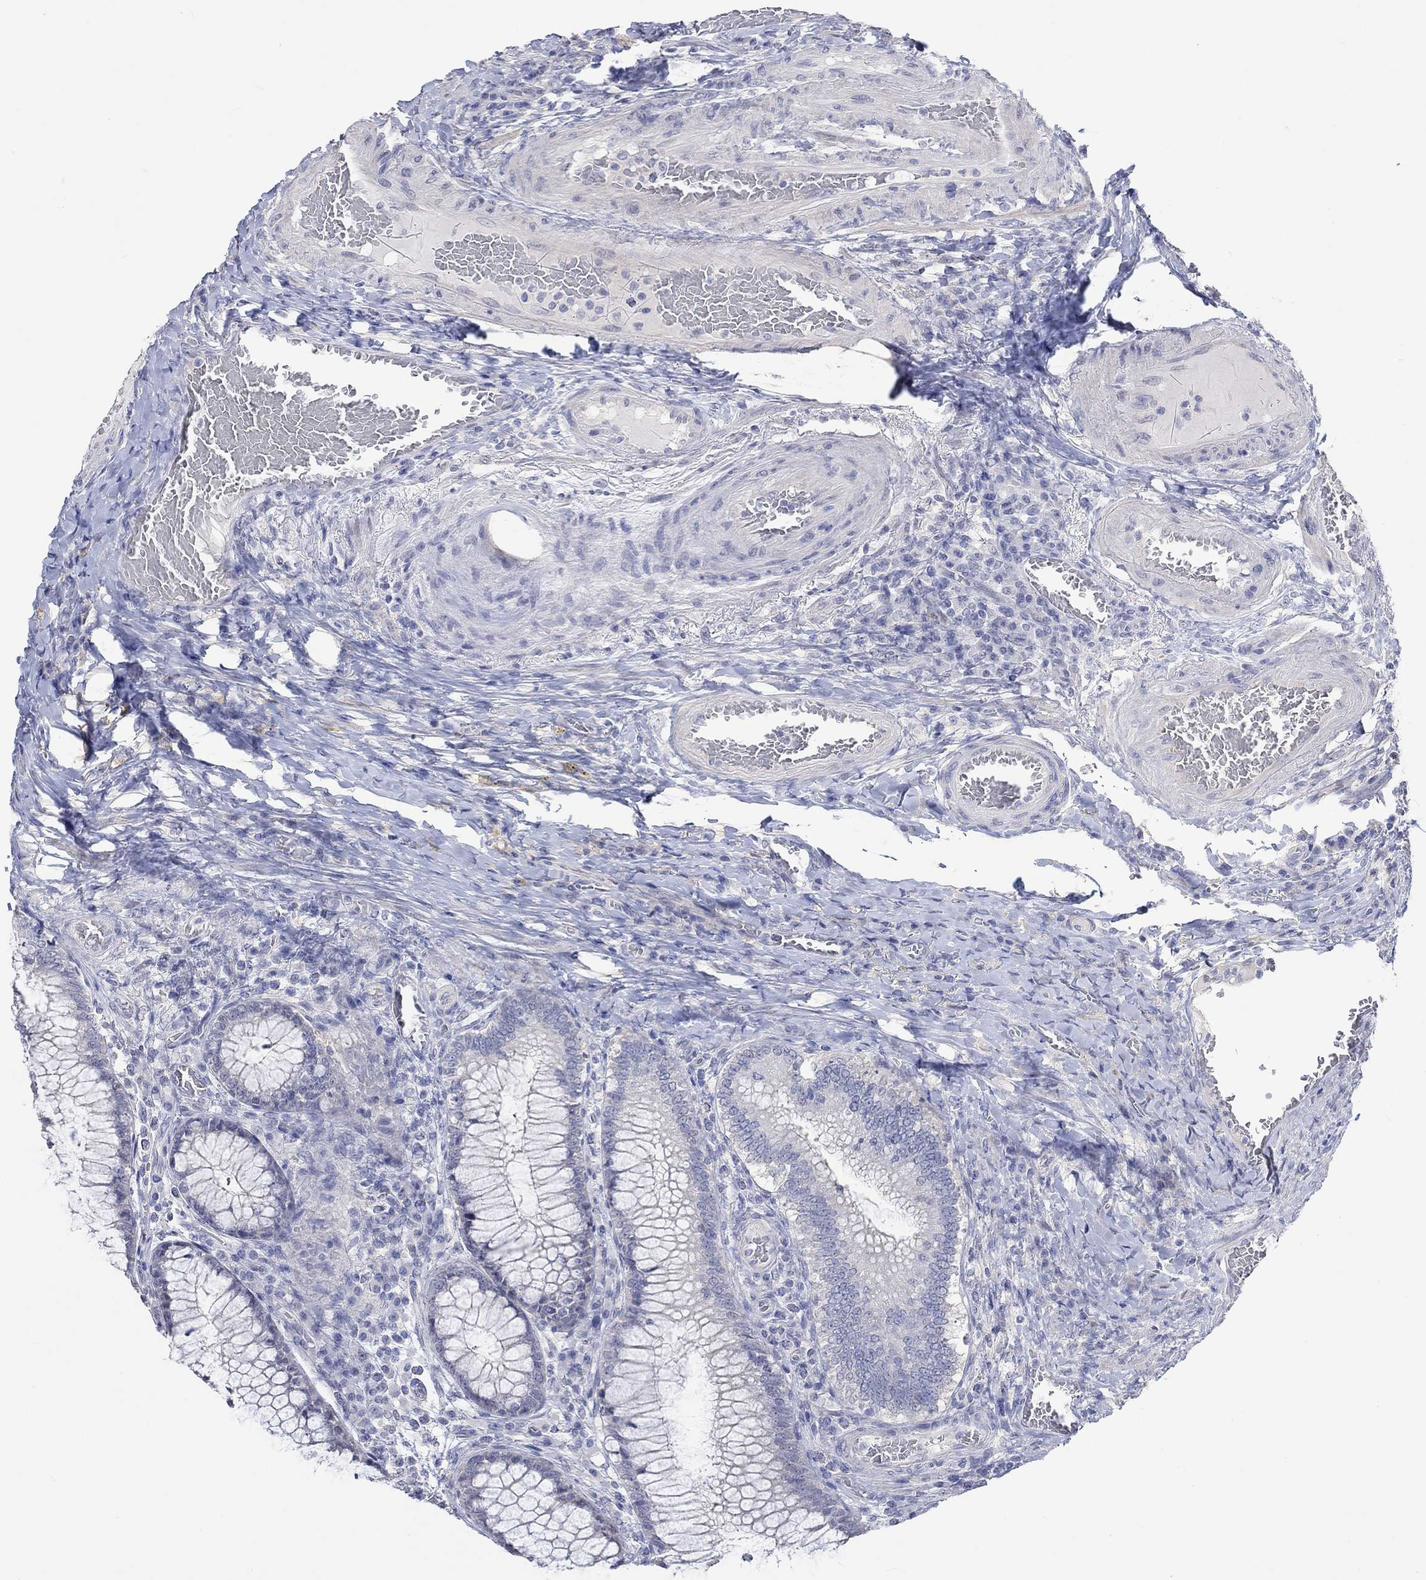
{"staining": {"intensity": "negative", "quantity": "none", "location": "none"}, "tissue": "colorectal cancer", "cell_type": "Tumor cells", "image_type": "cancer", "snomed": [{"axis": "morphology", "description": "Adenocarcinoma, NOS"}, {"axis": "topography", "description": "Colon"}], "caption": "IHC image of neoplastic tissue: colorectal cancer (adenocarcinoma) stained with DAB (3,3'-diaminobenzidine) reveals no significant protein positivity in tumor cells.", "gene": "PNMA5", "patient": {"sex": "female", "age": 86}}